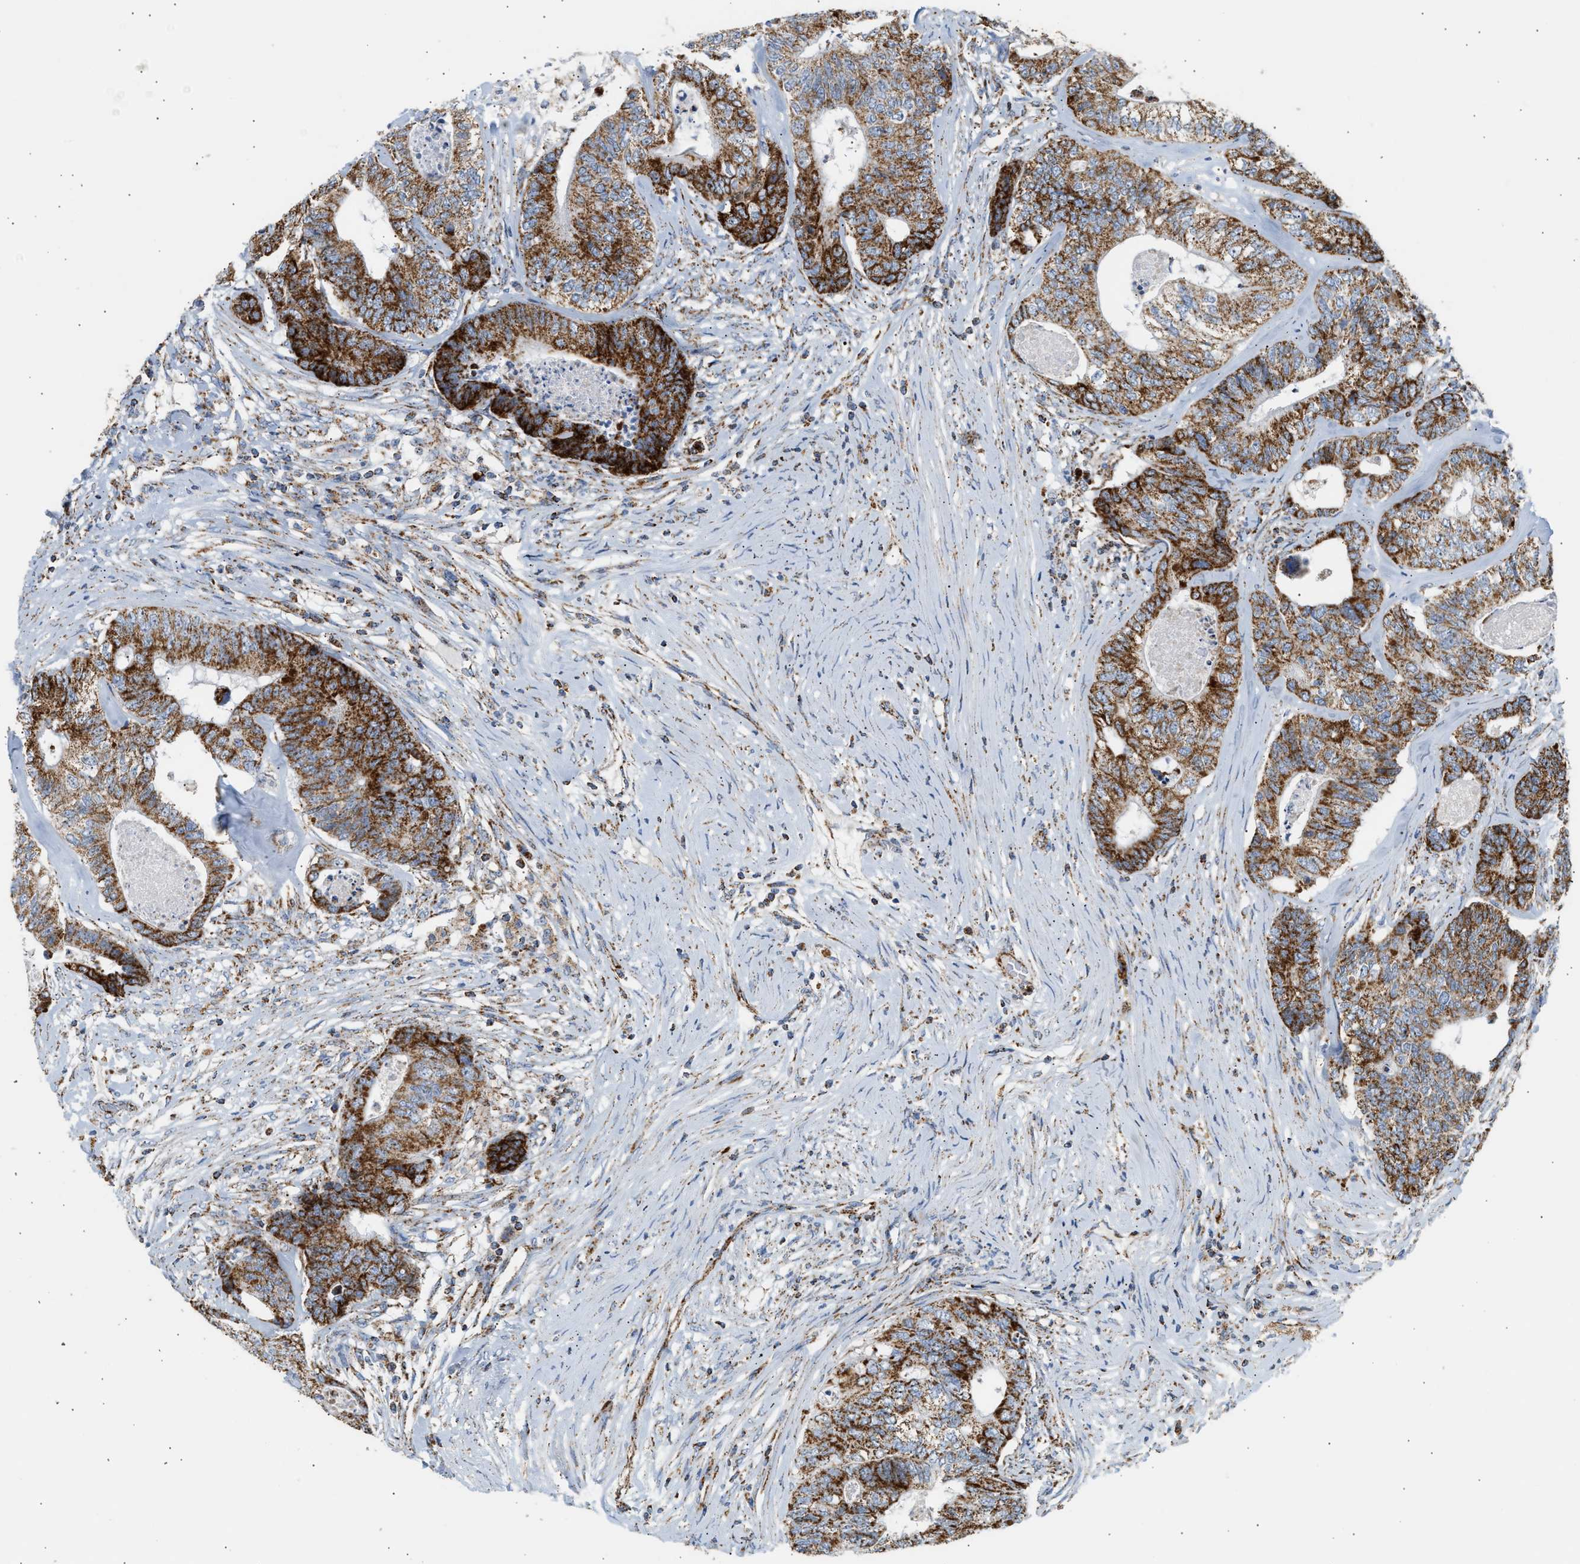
{"staining": {"intensity": "strong", "quantity": ">75%", "location": "cytoplasmic/membranous"}, "tissue": "colorectal cancer", "cell_type": "Tumor cells", "image_type": "cancer", "snomed": [{"axis": "morphology", "description": "Adenocarcinoma, NOS"}, {"axis": "topography", "description": "Colon"}], "caption": "Colorectal adenocarcinoma stained with immunohistochemistry reveals strong cytoplasmic/membranous expression in about >75% of tumor cells. (IHC, brightfield microscopy, high magnification).", "gene": "OGDH", "patient": {"sex": "female", "age": 67}}